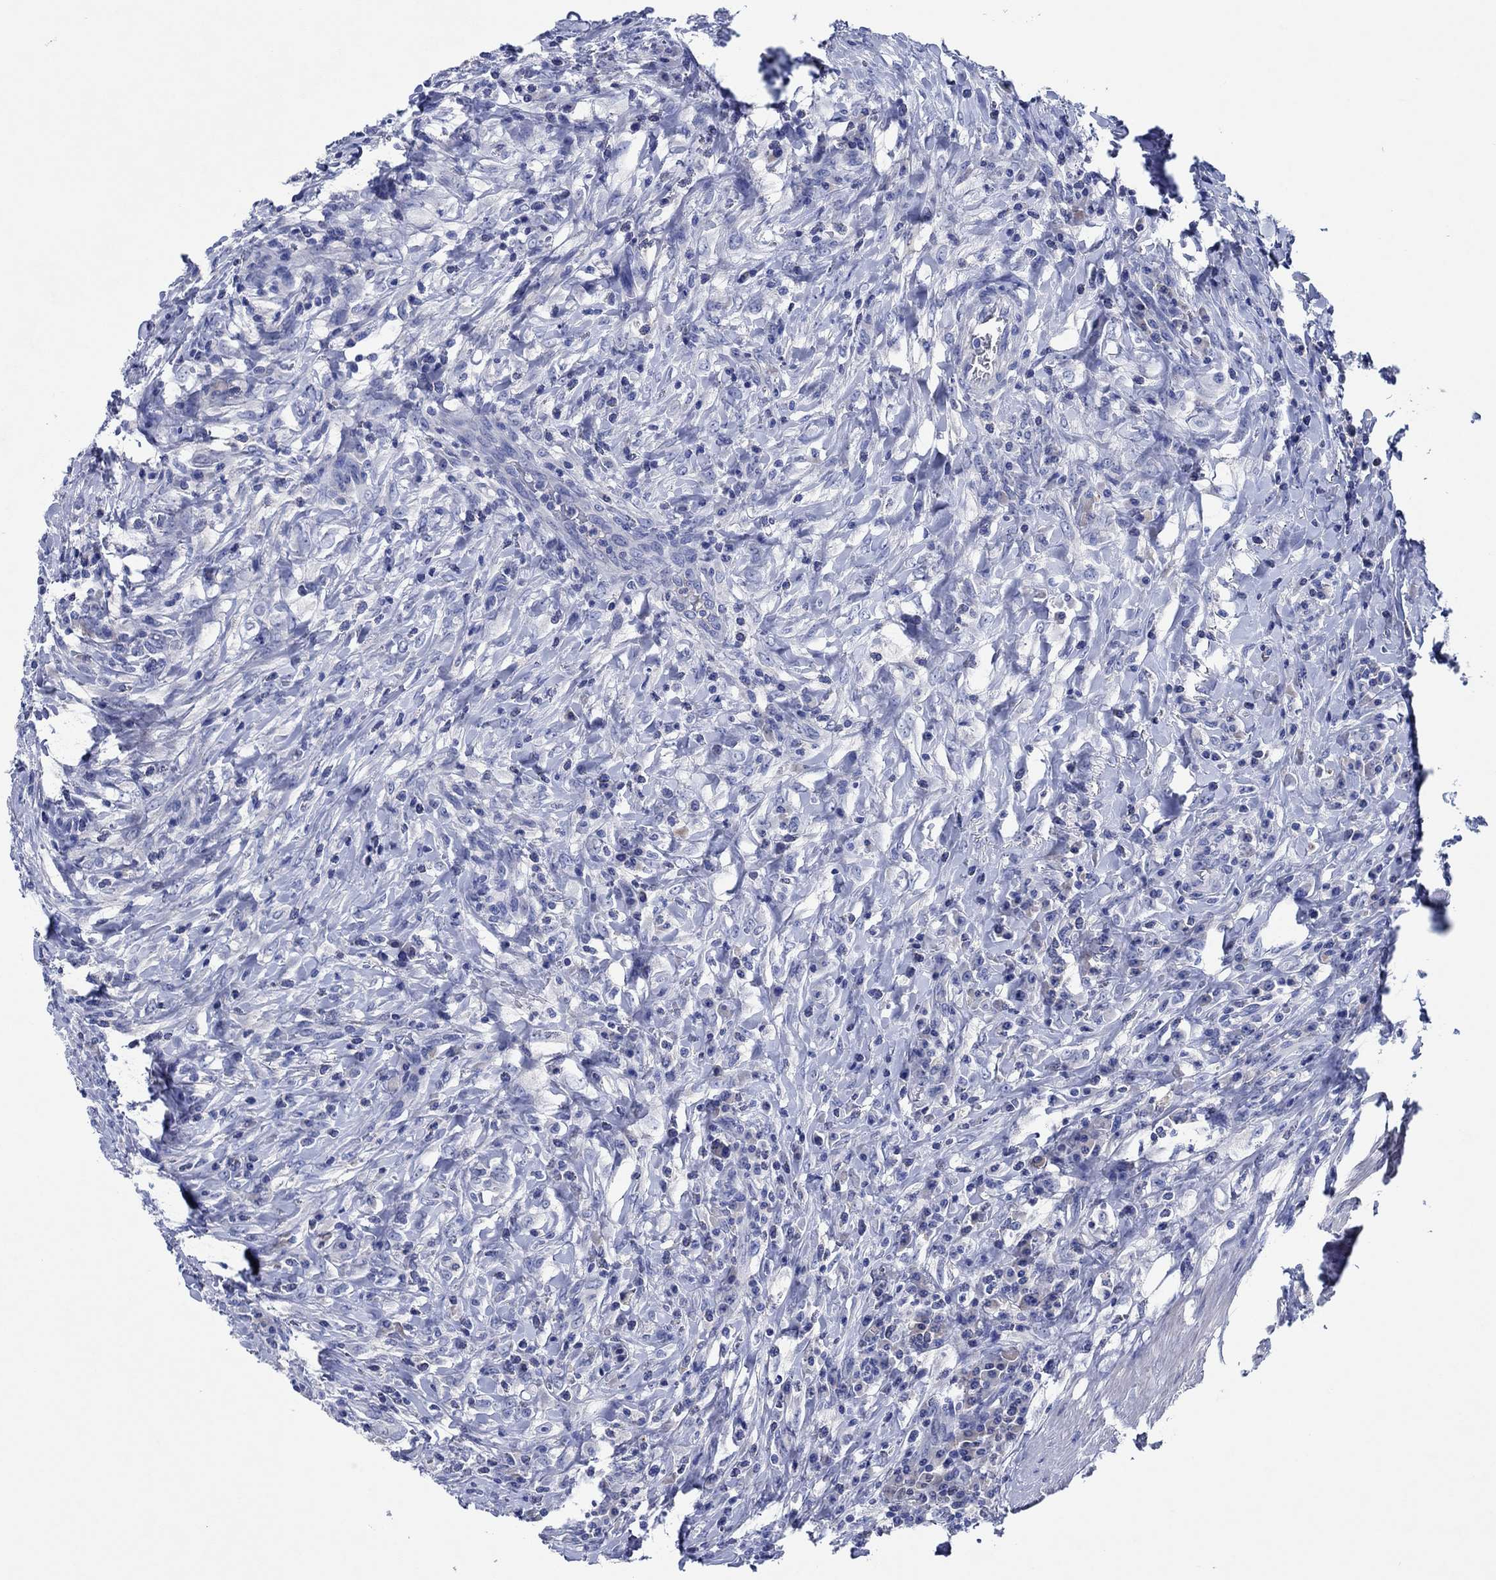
{"staining": {"intensity": "negative", "quantity": "none", "location": "none"}, "tissue": "colorectal cancer", "cell_type": "Tumor cells", "image_type": "cancer", "snomed": [{"axis": "morphology", "description": "Adenocarcinoma, NOS"}, {"axis": "topography", "description": "Colon"}], "caption": "Immunohistochemistry (IHC) image of neoplastic tissue: human colorectal cancer (adenocarcinoma) stained with DAB shows no significant protein expression in tumor cells.", "gene": "CPNE6", "patient": {"sex": "male", "age": 53}}